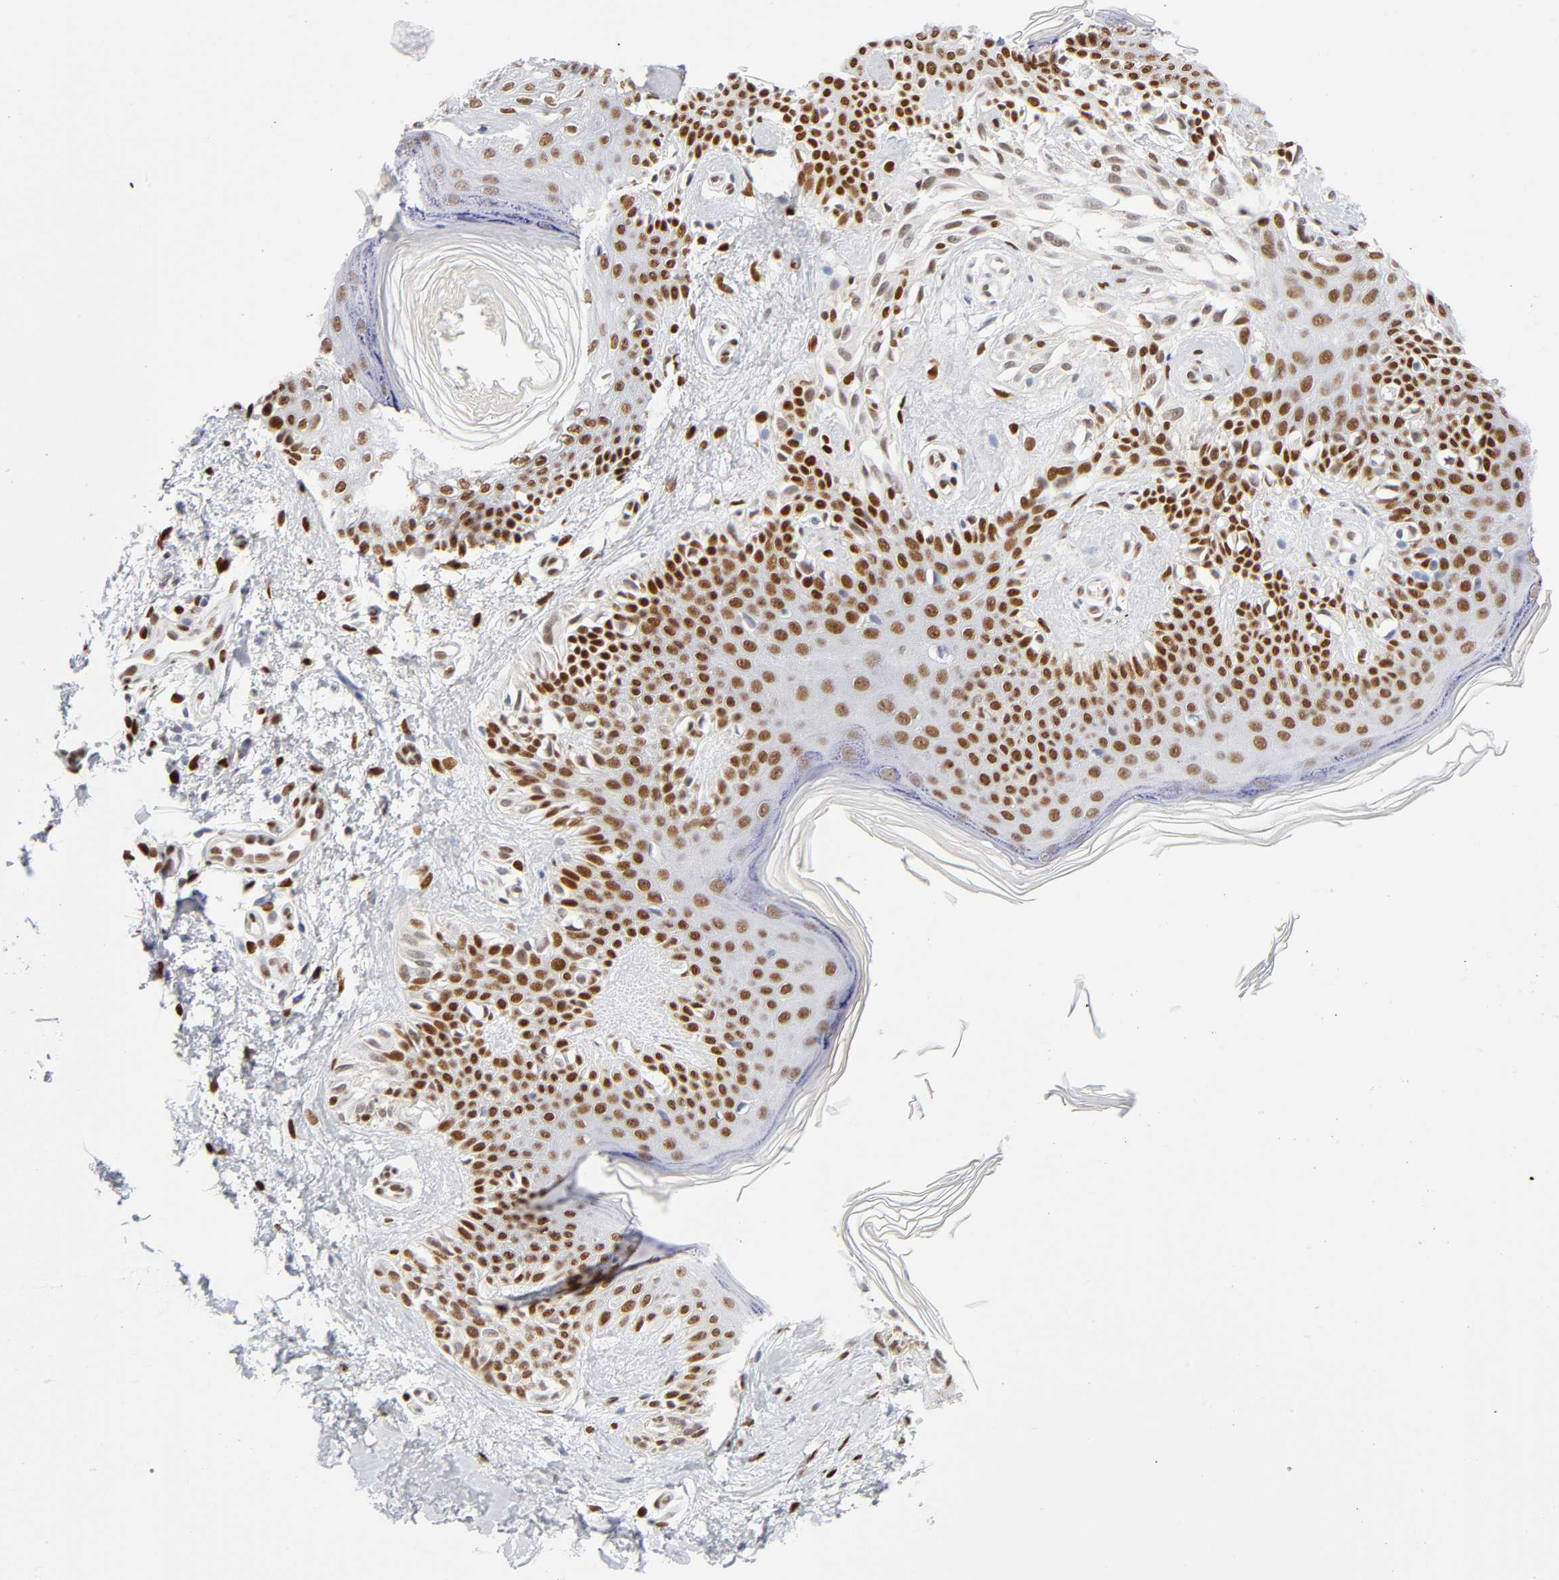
{"staining": {"intensity": "strong", "quantity": ">75%", "location": "nuclear"}, "tissue": "melanoma", "cell_type": "Tumor cells", "image_type": "cancer", "snomed": [{"axis": "morphology", "description": "Normal tissue, NOS"}, {"axis": "morphology", "description": "Malignant melanoma, NOS"}, {"axis": "topography", "description": "Skin"}], "caption": "The micrograph displays immunohistochemical staining of malignant melanoma. There is strong nuclear expression is identified in approximately >75% of tumor cells. Immunohistochemistry (ihc) stains the protein in brown and the nuclei are stained blue.", "gene": "NFIC", "patient": {"sex": "male", "age": 83}}